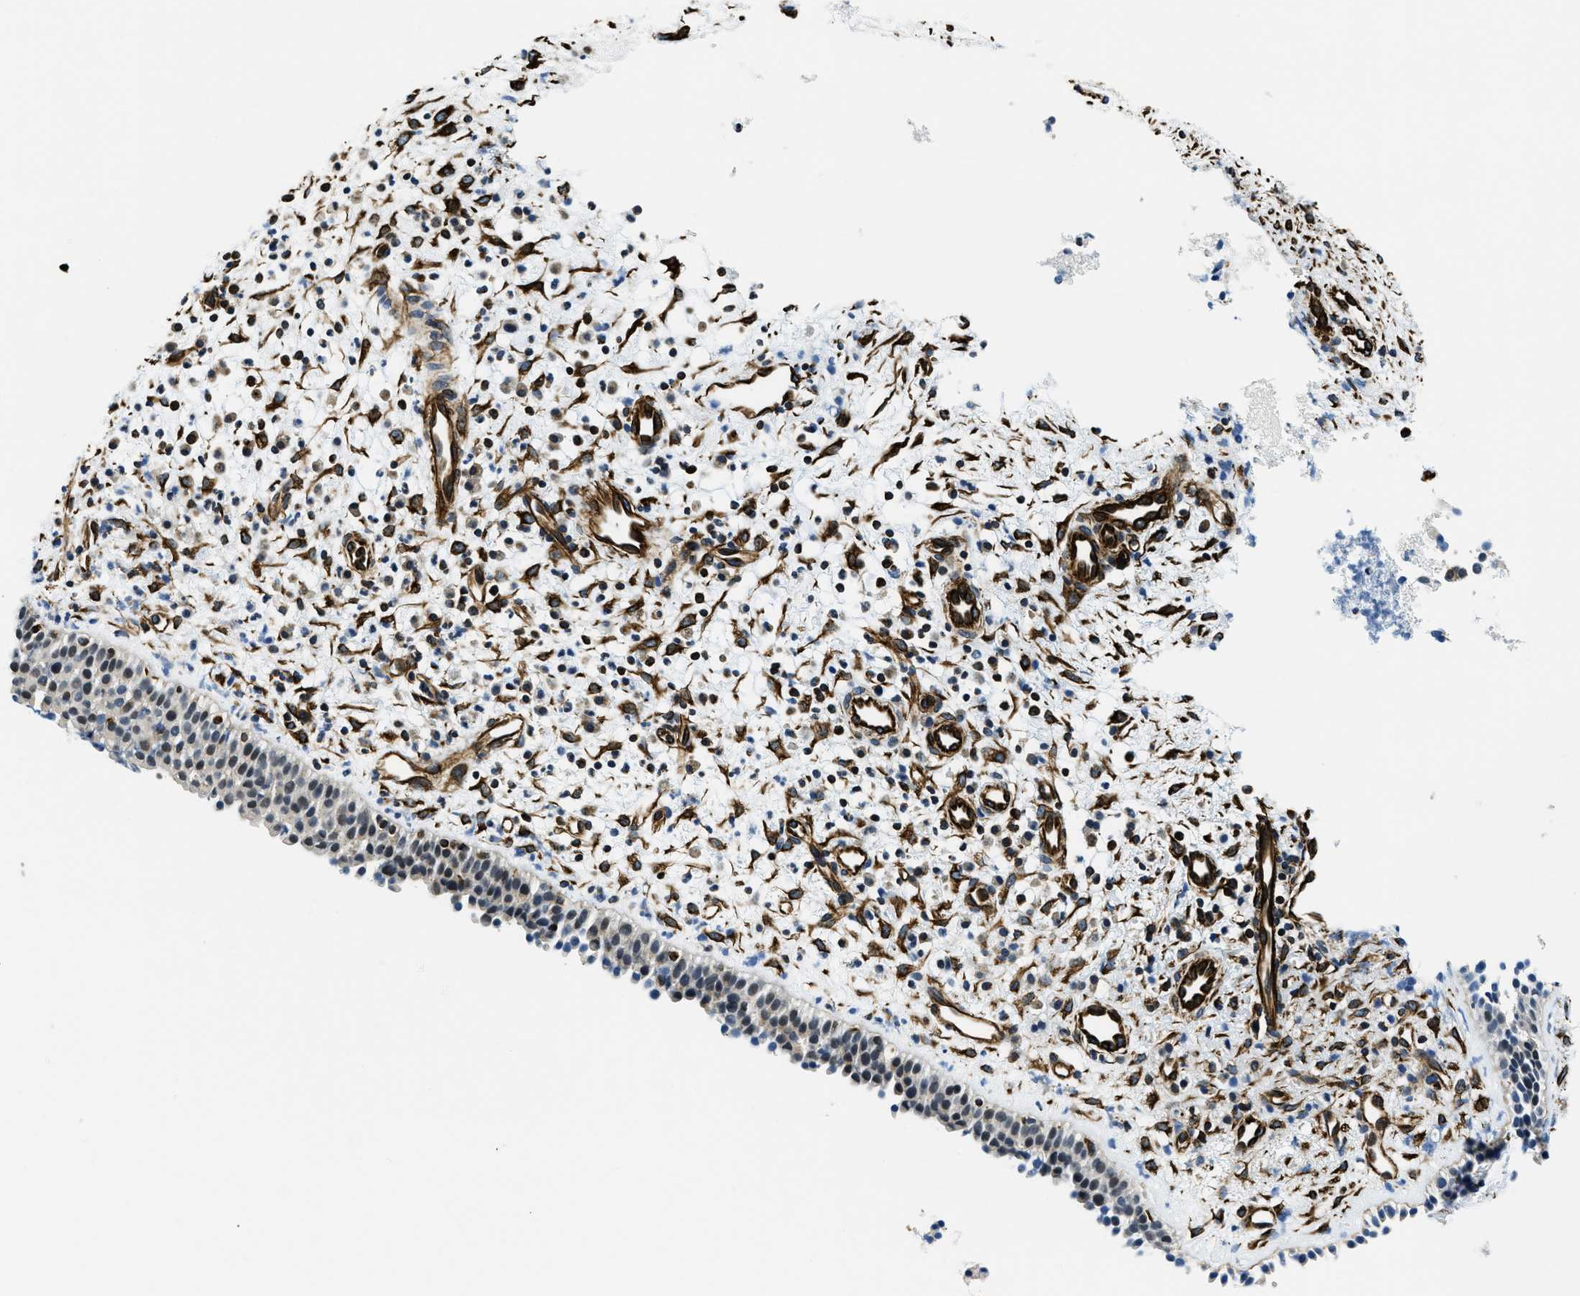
{"staining": {"intensity": "weak", "quantity": "<25%", "location": "cytoplasmic/membranous,nuclear"}, "tissue": "nasopharynx", "cell_type": "Respiratory epithelial cells", "image_type": "normal", "snomed": [{"axis": "morphology", "description": "Normal tissue, NOS"}, {"axis": "topography", "description": "Nasopharynx"}], "caption": "An IHC photomicrograph of normal nasopharynx is shown. There is no staining in respiratory epithelial cells of nasopharynx. (IHC, brightfield microscopy, high magnification).", "gene": "GNS", "patient": {"sex": "male", "age": 21}}